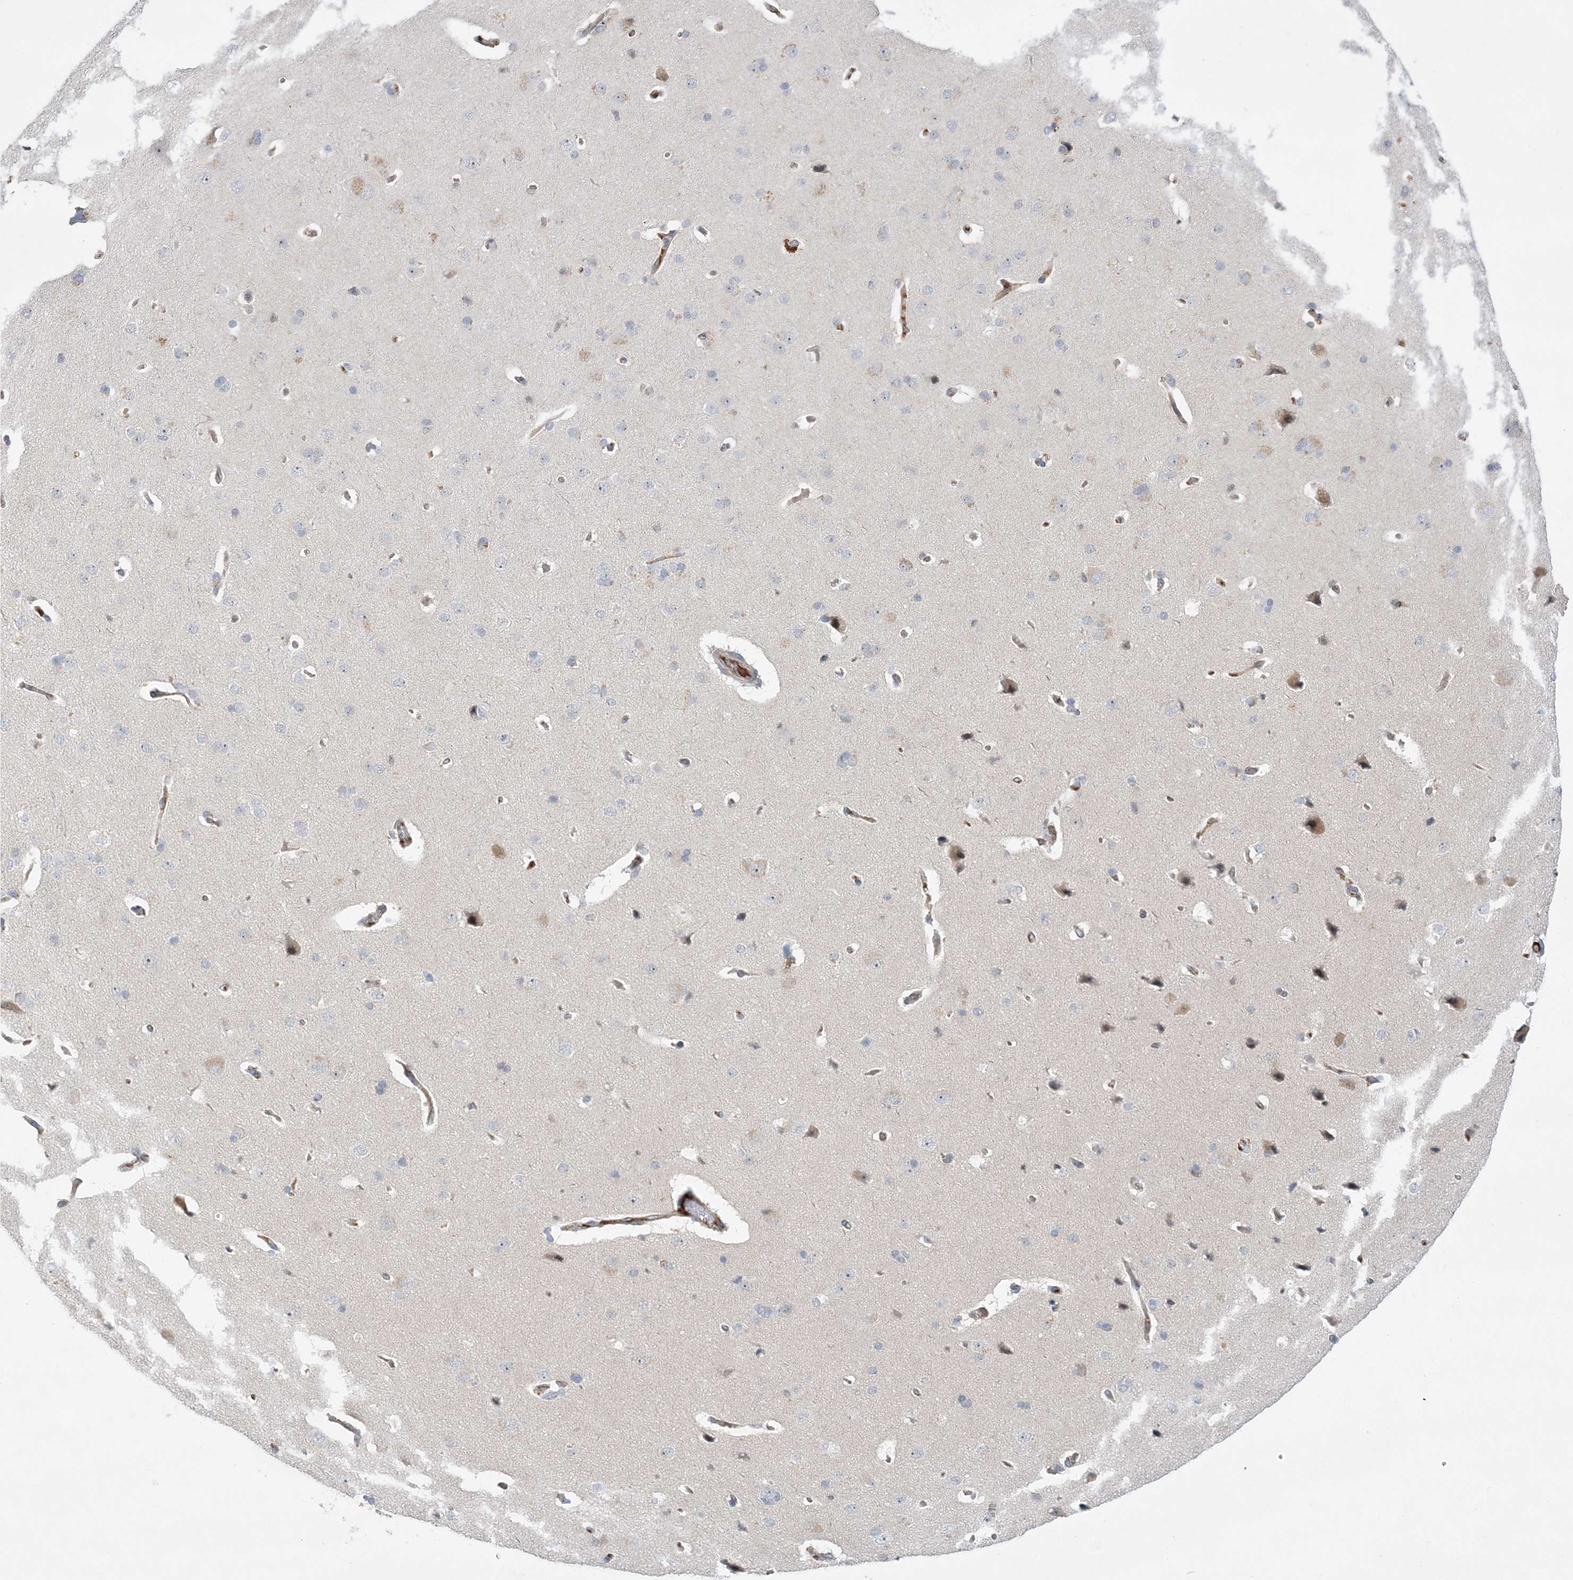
{"staining": {"intensity": "negative", "quantity": "none", "location": "none"}, "tissue": "cerebral cortex", "cell_type": "Endothelial cells", "image_type": "normal", "snomed": [{"axis": "morphology", "description": "Normal tissue, NOS"}, {"axis": "topography", "description": "Cerebral cortex"}], "caption": "This is an immunohistochemistry (IHC) photomicrograph of unremarkable cerebral cortex. There is no staining in endothelial cells.", "gene": "TMEM132B", "patient": {"sex": "male", "age": 62}}